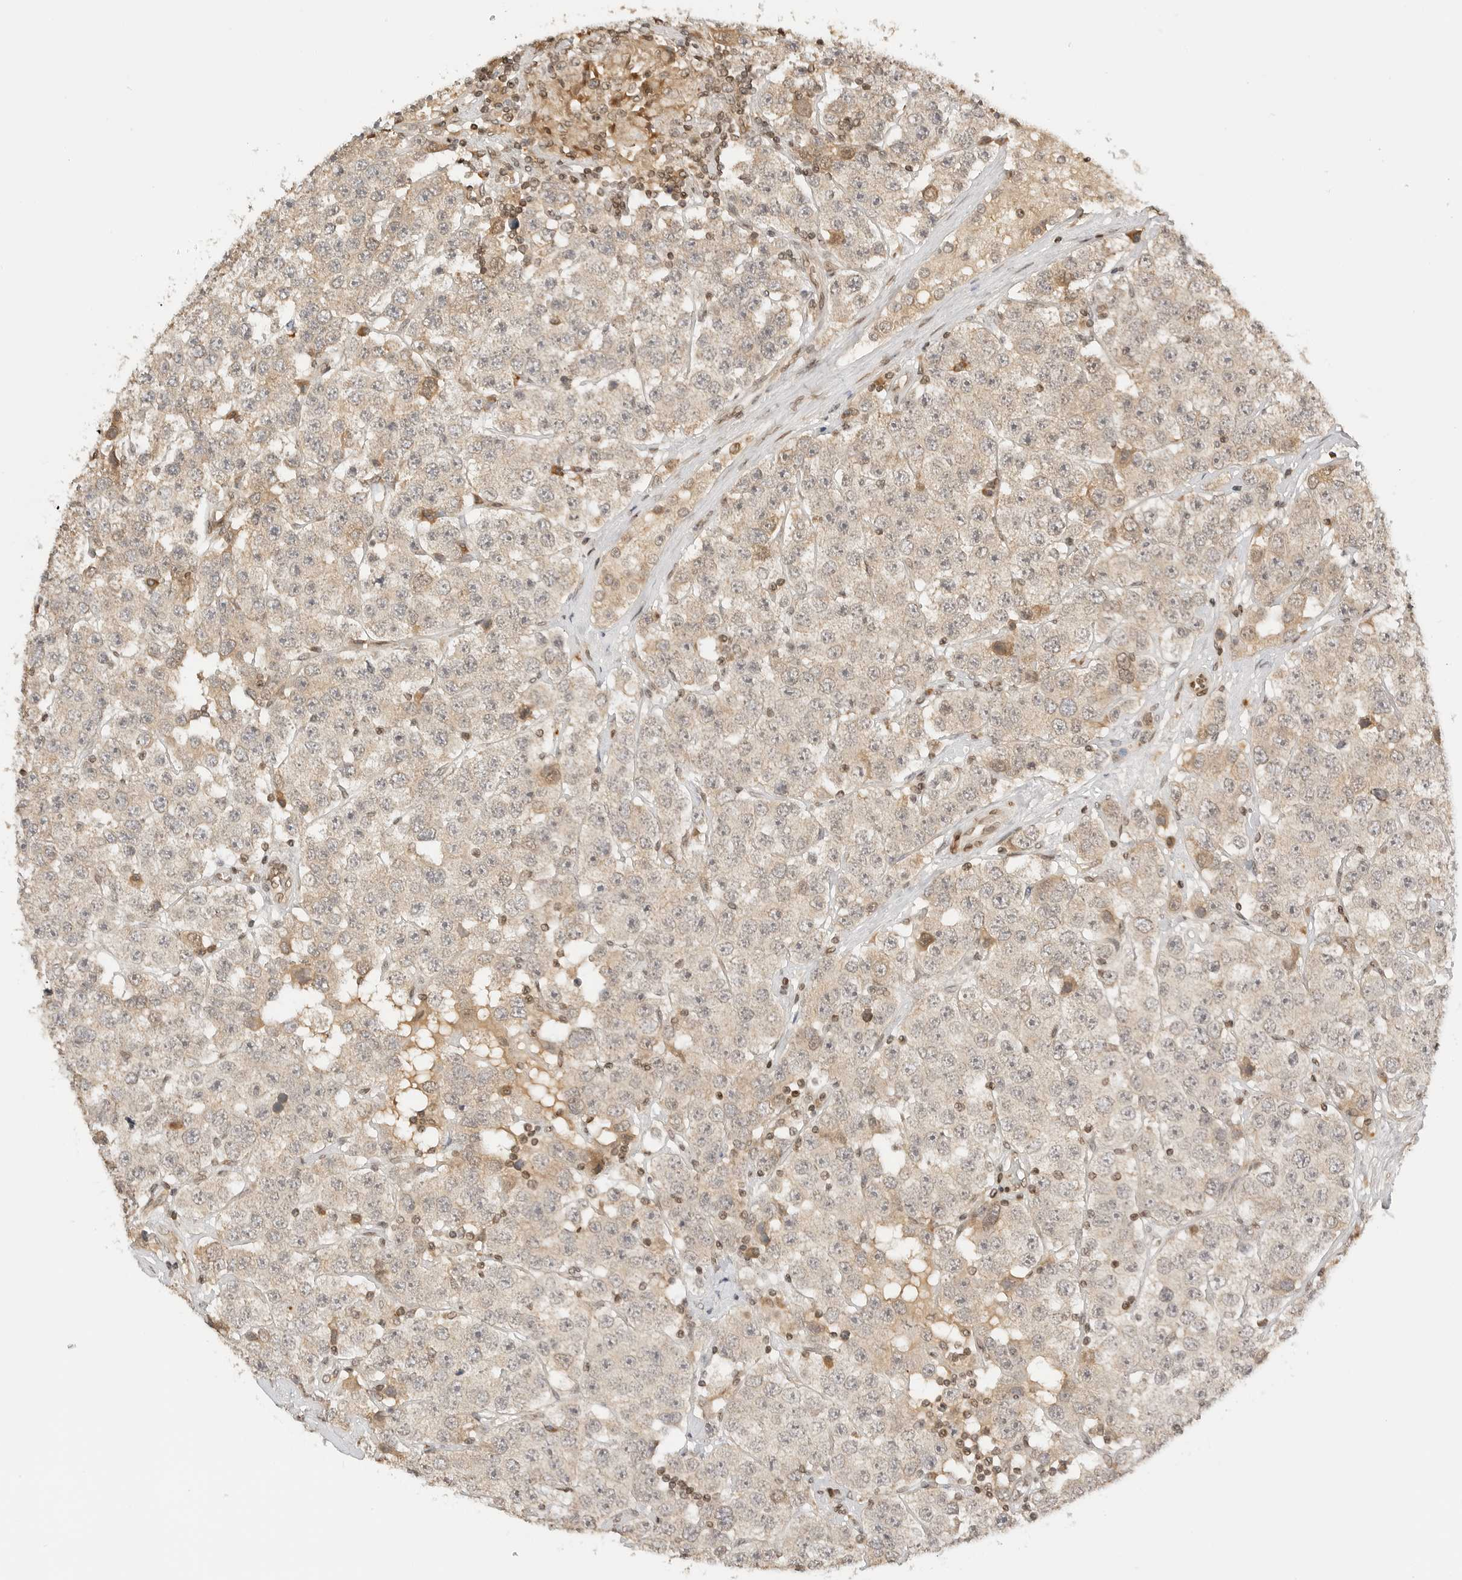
{"staining": {"intensity": "weak", "quantity": "25%-75%", "location": "cytoplasmic/membranous"}, "tissue": "testis cancer", "cell_type": "Tumor cells", "image_type": "cancer", "snomed": [{"axis": "morphology", "description": "Seminoma, NOS"}, {"axis": "topography", "description": "Testis"}], "caption": "Protein positivity by IHC exhibits weak cytoplasmic/membranous positivity in about 25%-75% of tumor cells in seminoma (testis).", "gene": "POLH", "patient": {"sex": "male", "age": 28}}